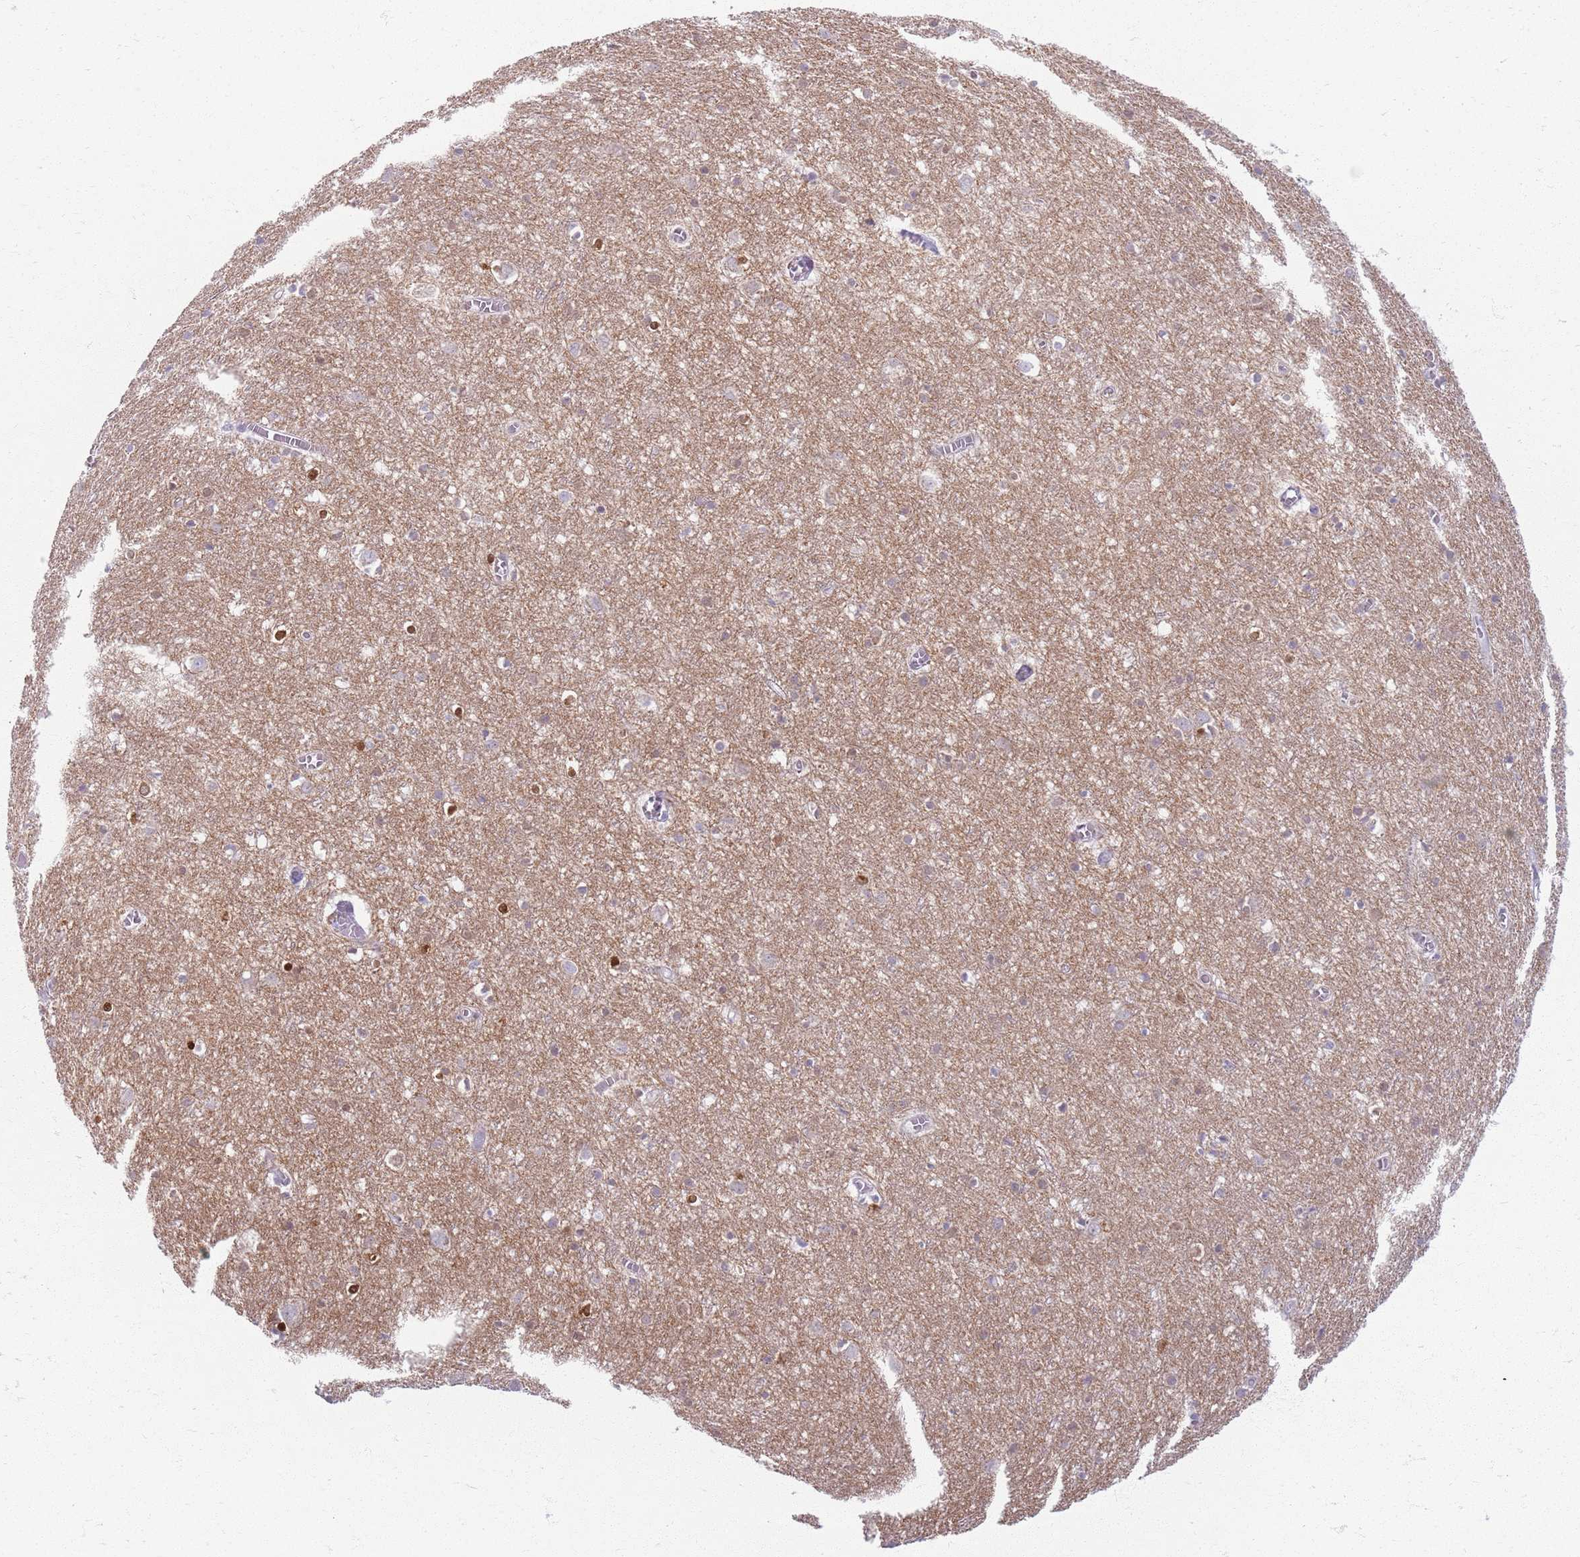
{"staining": {"intensity": "negative", "quantity": "none", "location": "none"}, "tissue": "cerebral cortex", "cell_type": "Endothelial cells", "image_type": "normal", "snomed": [{"axis": "morphology", "description": "Normal tissue, NOS"}, {"axis": "topography", "description": "Cerebral cortex"}], "caption": "This is an IHC histopathology image of benign human cerebral cortex. There is no expression in endothelial cells.", "gene": "CRIPT", "patient": {"sex": "female", "age": 64}}